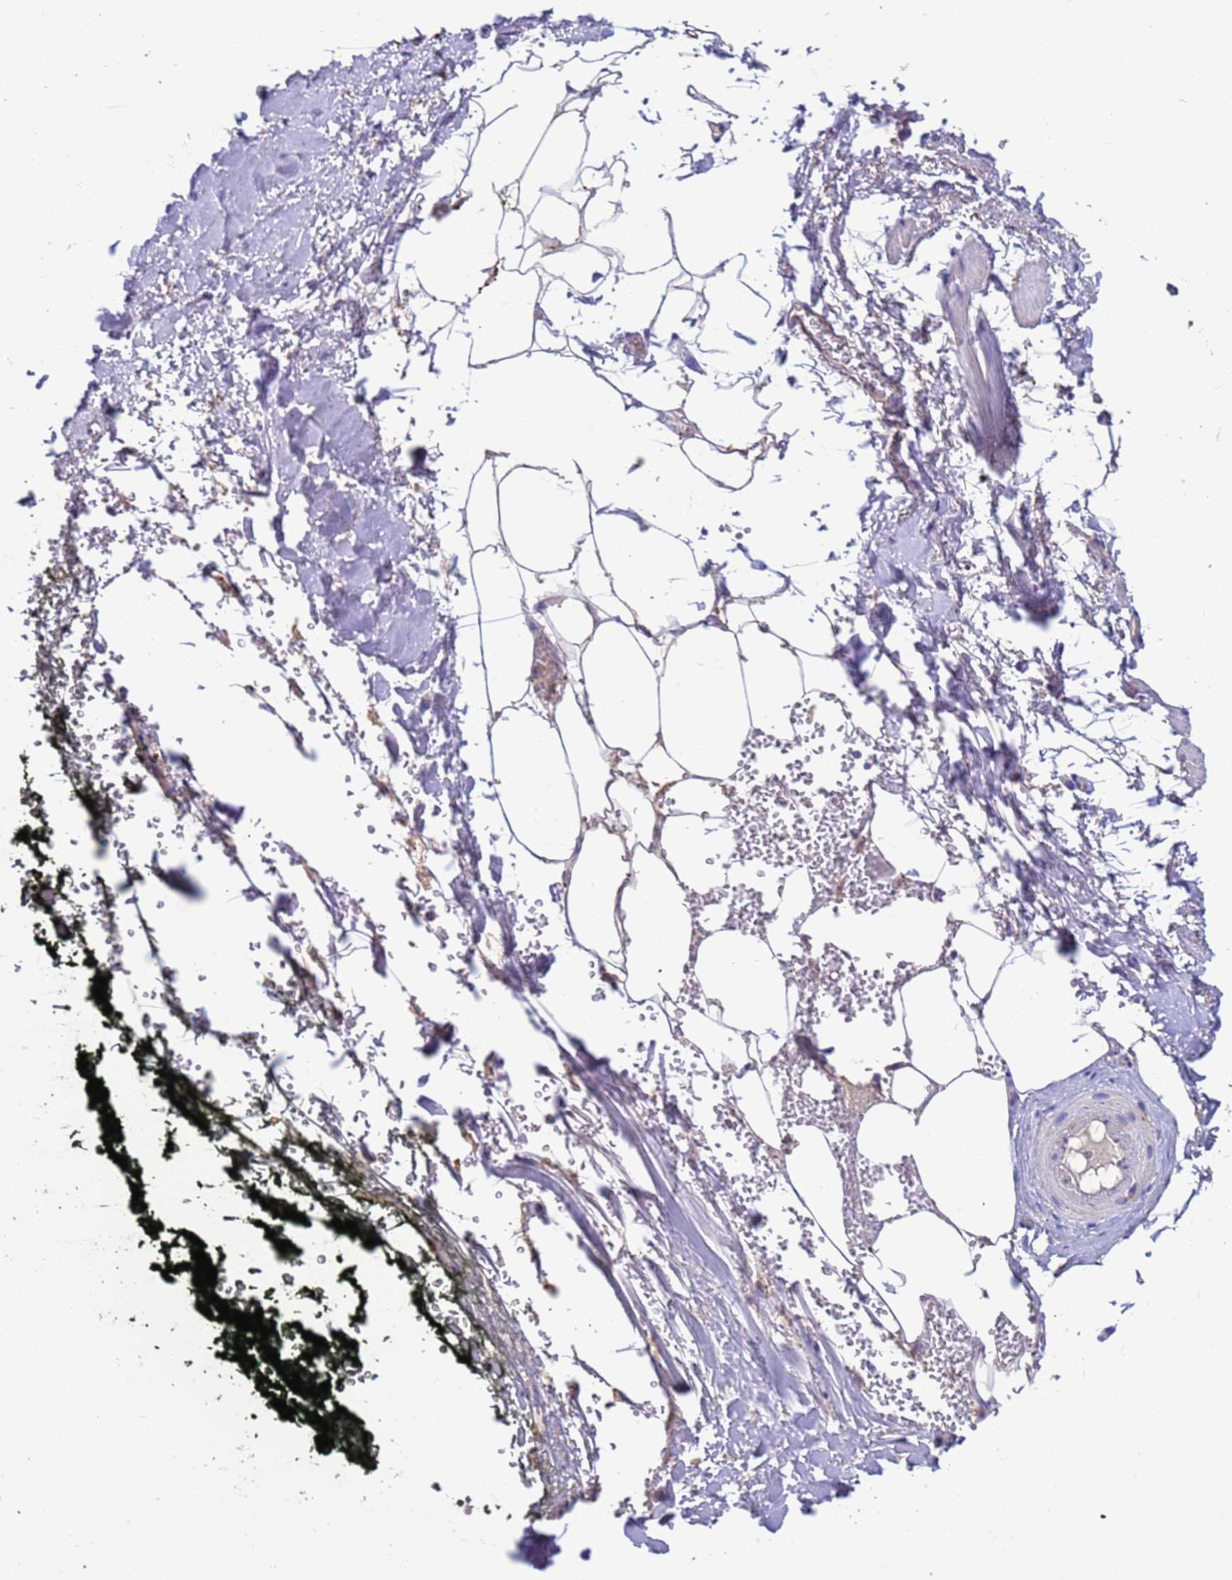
{"staining": {"intensity": "negative", "quantity": "none", "location": "none"}, "tissue": "adipose tissue", "cell_type": "Adipocytes", "image_type": "normal", "snomed": [{"axis": "morphology", "description": "Normal tissue, NOS"}, {"axis": "morphology", "description": "Adenocarcinoma, Low grade"}, {"axis": "topography", "description": "Prostate"}, {"axis": "topography", "description": "Peripheral nerve tissue"}], "caption": "Adipocytes show no significant positivity in normal adipose tissue. The staining was performed using DAB (3,3'-diaminobenzidine) to visualize the protein expression in brown, while the nuclei were stained in blue with hematoxylin (Magnification: 20x).", "gene": "SRL", "patient": {"sex": "male", "age": 63}}